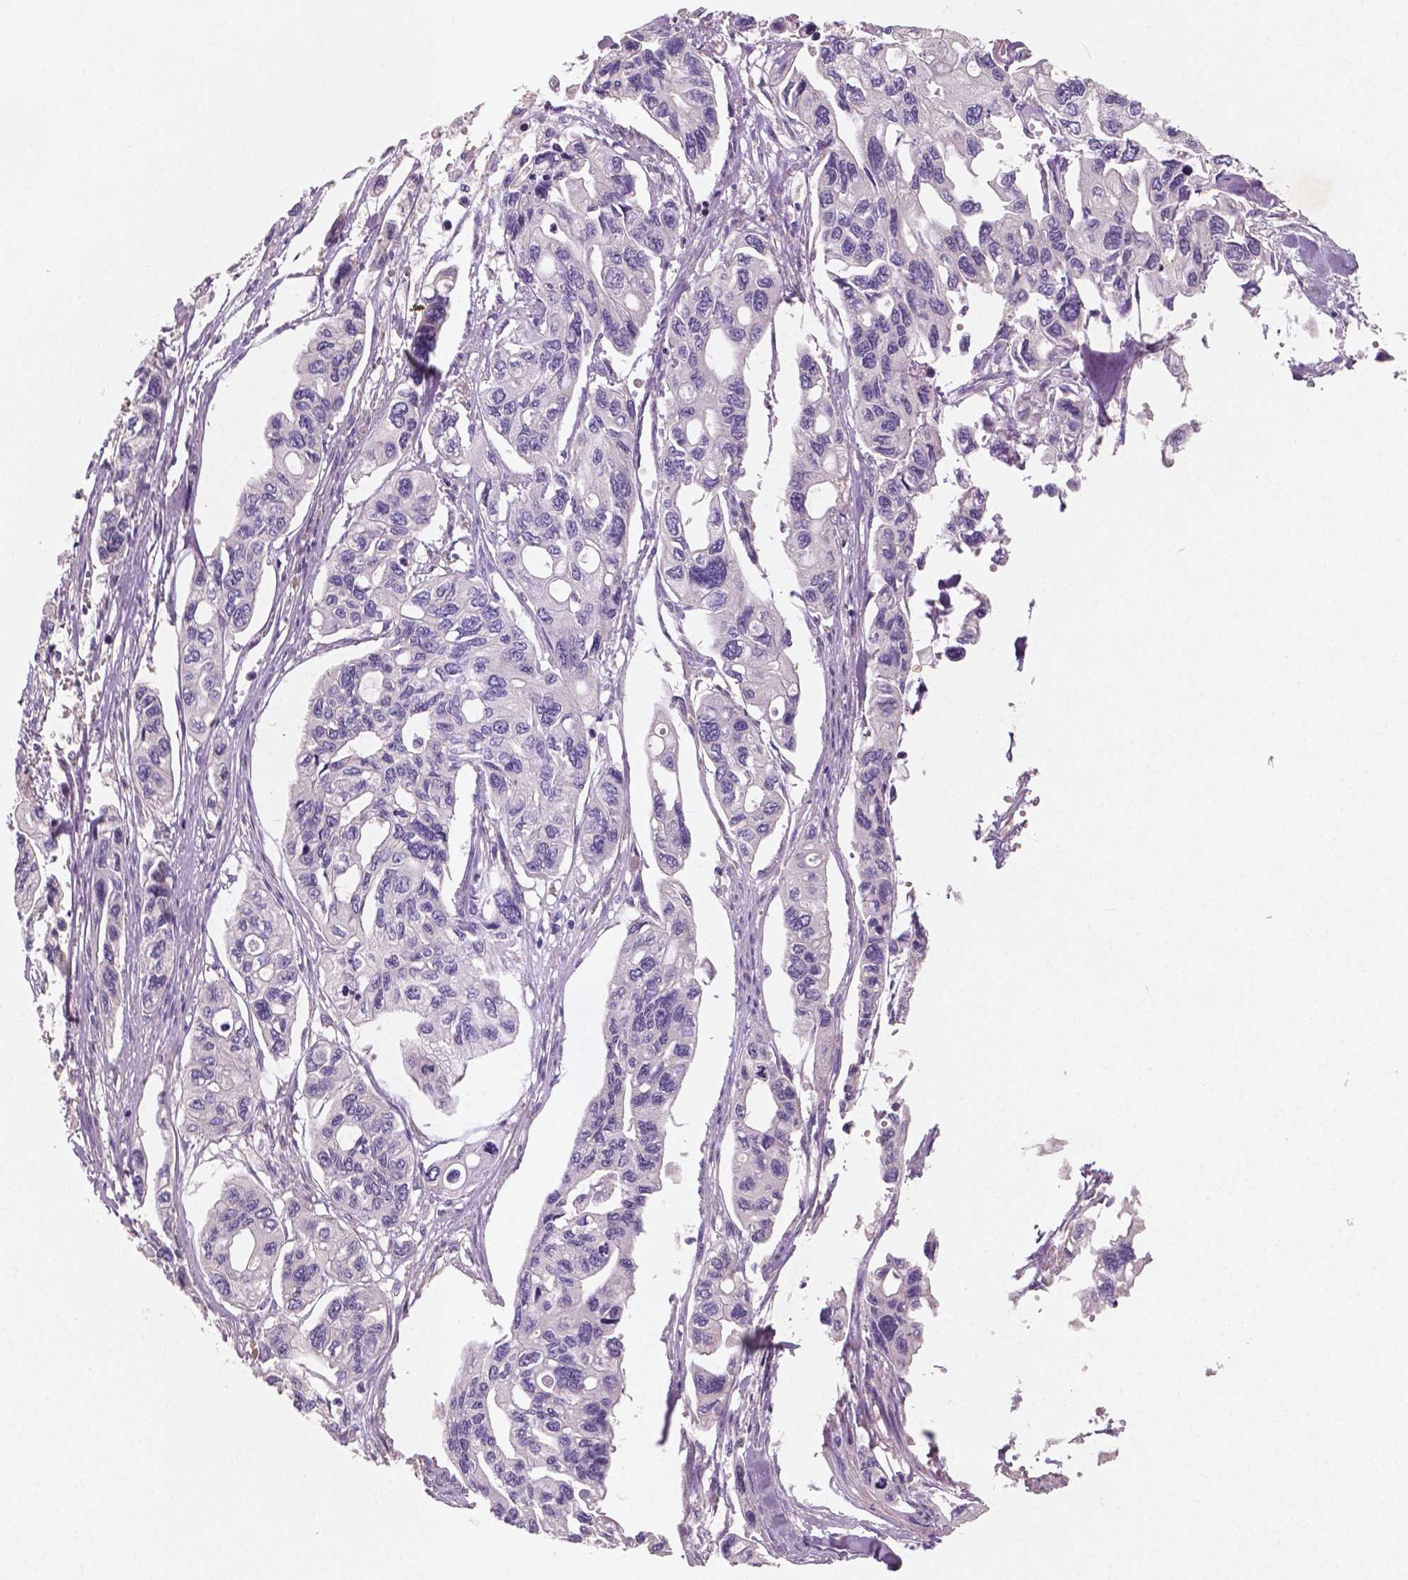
{"staining": {"intensity": "negative", "quantity": "none", "location": "none"}, "tissue": "pancreatic cancer", "cell_type": "Tumor cells", "image_type": "cancer", "snomed": [{"axis": "morphology", "description": "Adenocarcinoma, NOS"}, {"axis": "topography", "description": "Pancreas"}], "caption": "Immunohistochemical staining of pancreatic adenocarcinoma displays no significant positivity in tumor cells.", "gene": "LSM14B", "patient": {"sex": "female", "age": 76}}